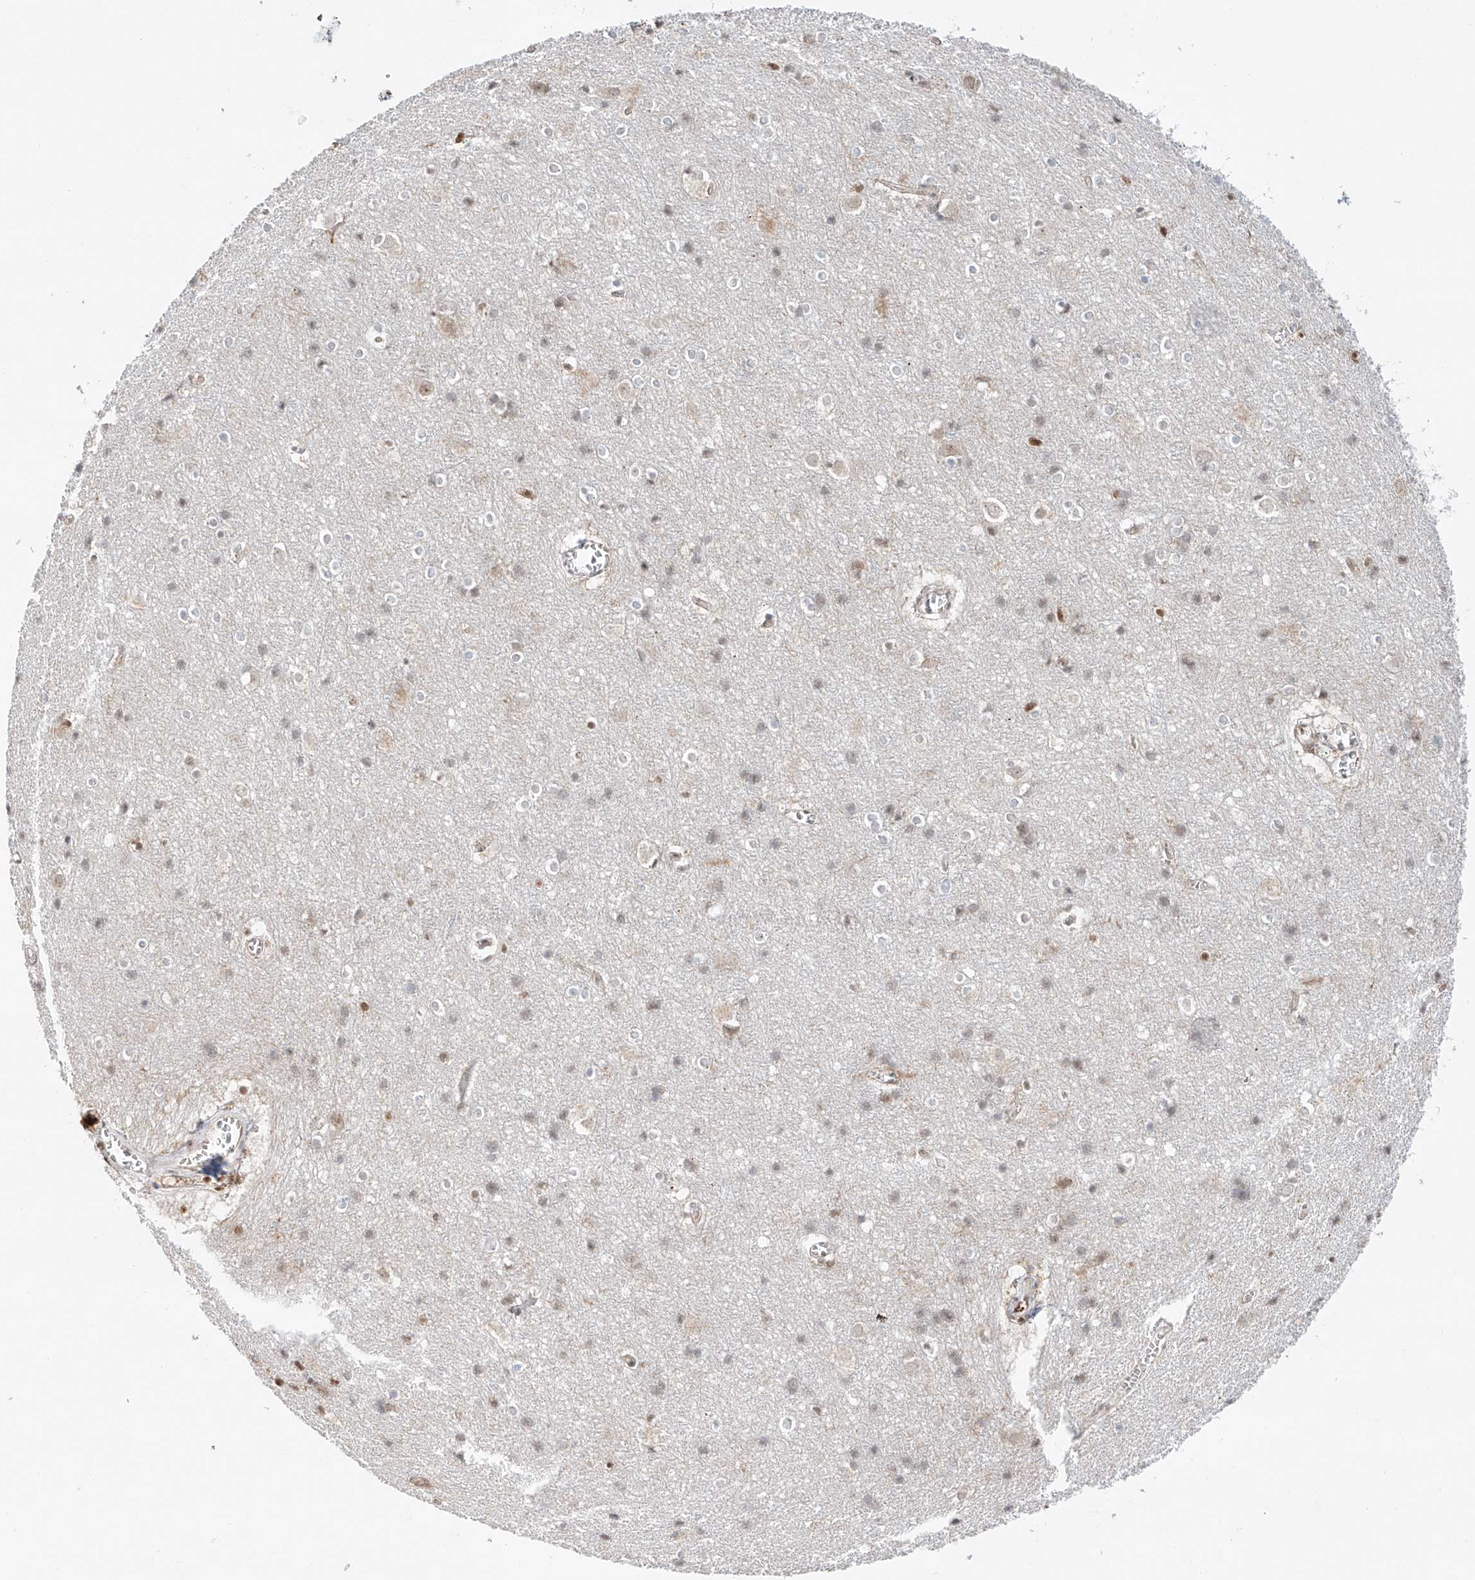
{"staining": {"intensity": "moderate", "quantity": "<25%", "location": "nuclear"}, "tissue": "cerebral cortex", "cell_type": "Endothelial cells", "image_type": "normal", "snomed": [{"axis": "morphology", "description": "Normal tissue, NOS"}, {"axis": "topography", "description": "Cerebral cortex"}], "caption": "Protein analysis of unremarkable cerebral cortex reveals moderate nuclear positivity in about <25% of endothelial cells.", "gene": "DZIP1L", "patient": {"sex": "male", "age": 54}}